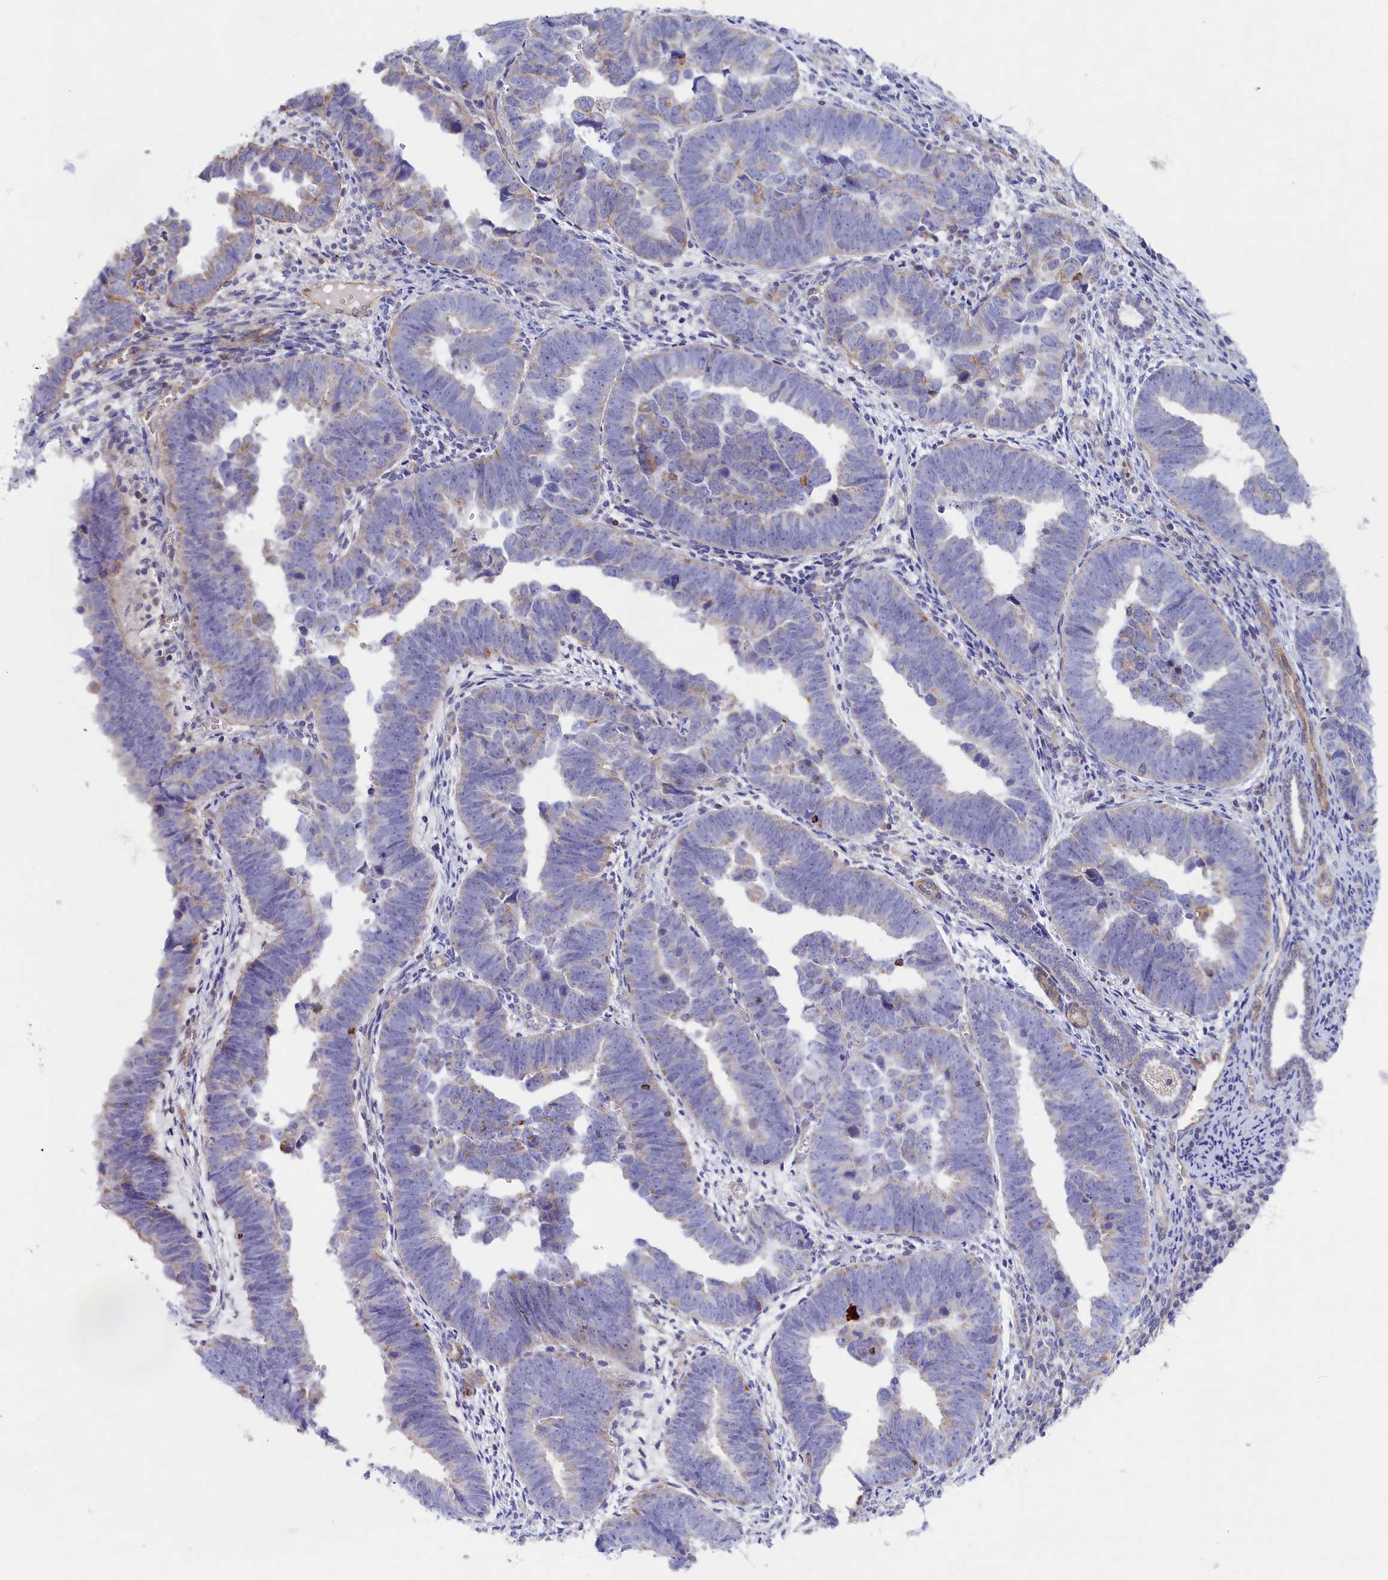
{"staining": {"intensity": "negative", "quantity": "none", "location": "none"}, "tissue": "endometrial cancer", "cell_type": "Tumor cells", "image_type": "cancer", "snomed": [{"axis": "morphology", "description": "Adenocarcinoma, NOS"}, {"axis": "topography", "description": "Endometrium"}], "caption": "This is a histopathology image of immunohistochemistry (IHC) staining of endometrial cancer, which shows no expression in tumor cells.", "gene": "ABCC12", "patient": {"sex": "female", "age": 75}}